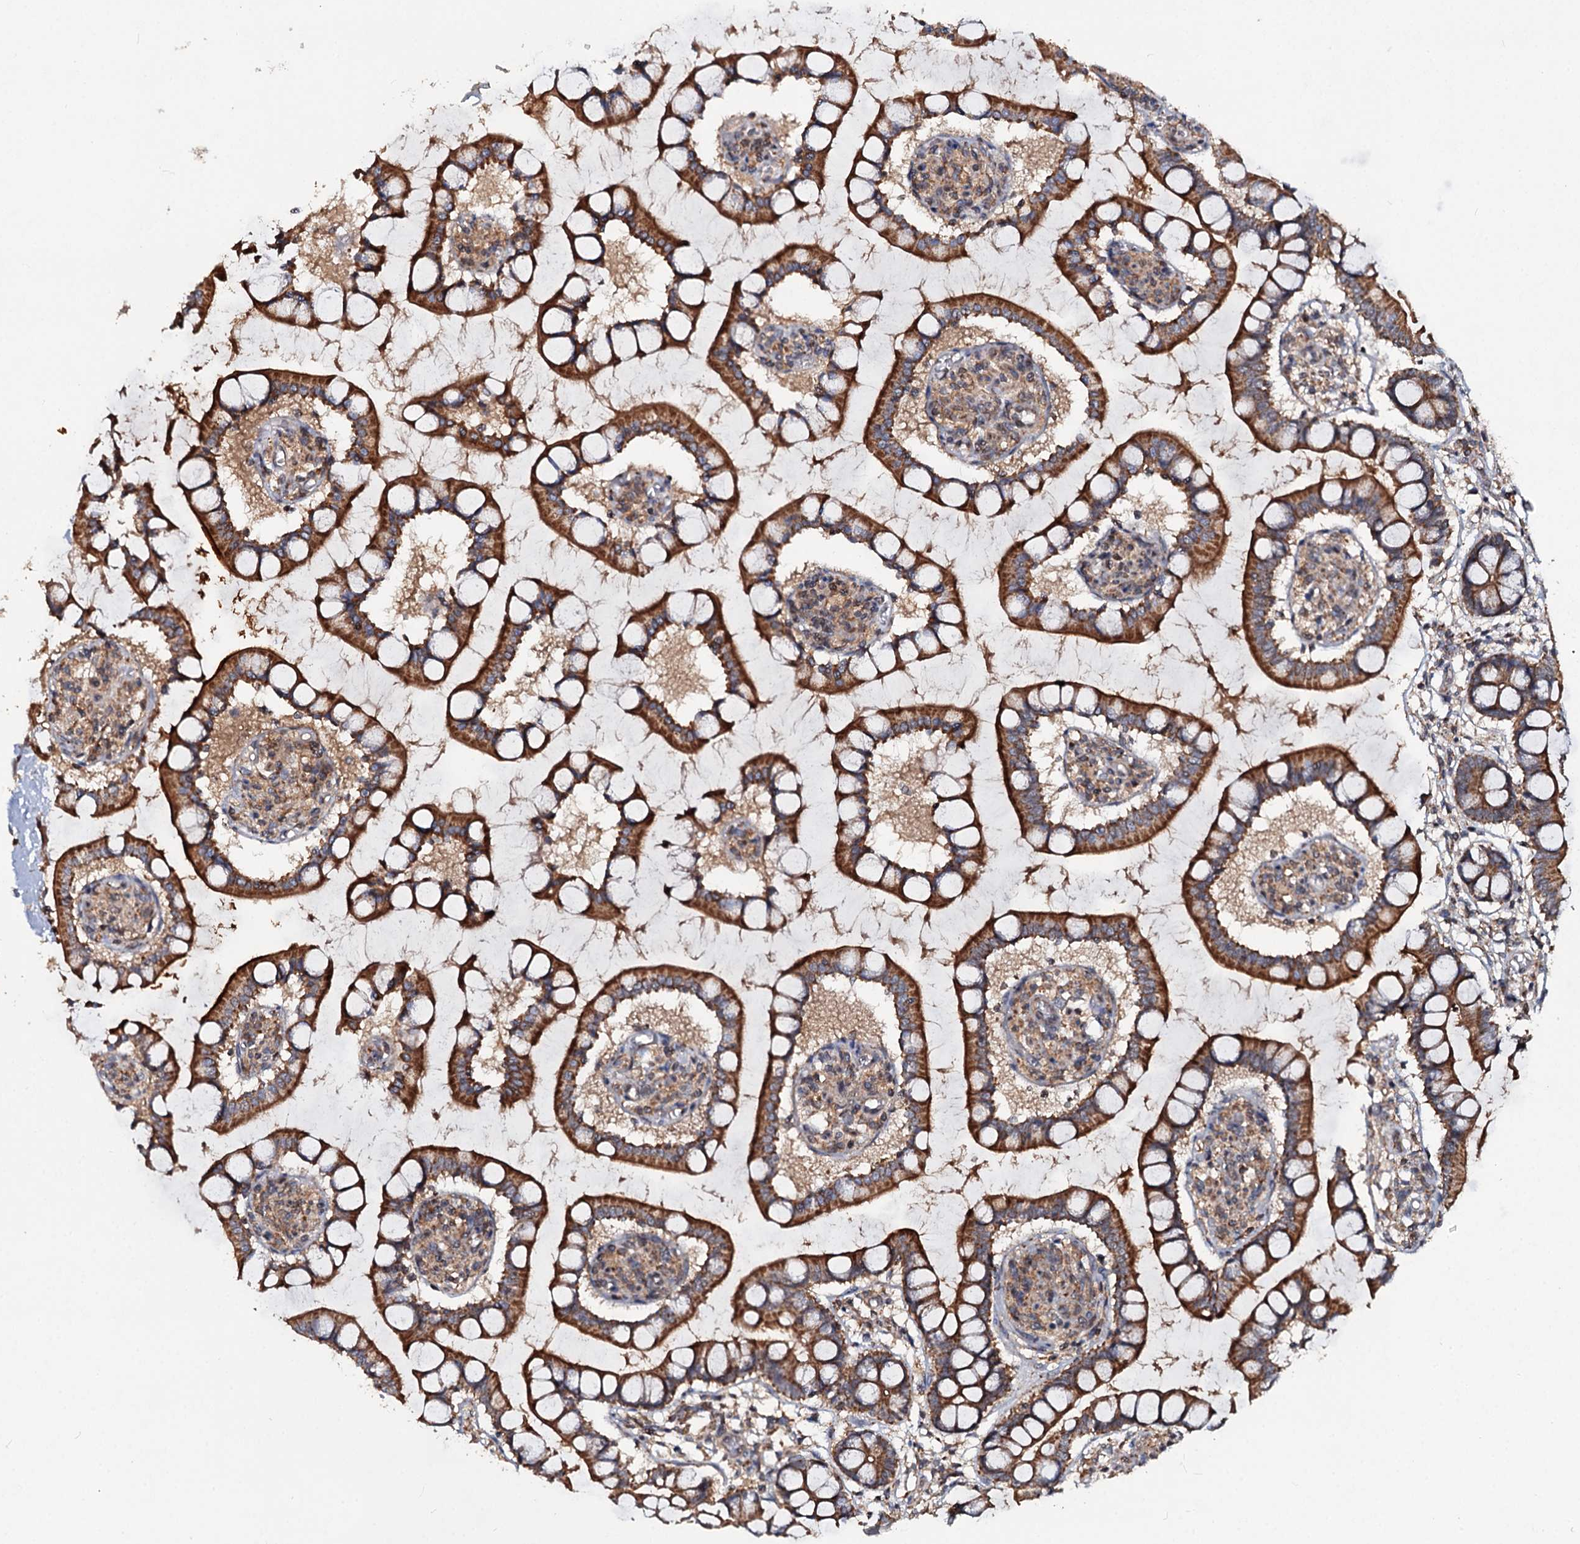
{"staining": {"intensity": "strong", "quantity": ">75%", "location": "cytoplasmic/membranous"}, "tissue": "small intestine", "cell_type": "Glandular cells", "image_type": "normal", "snomed": [{"axis": "morphology", "description": "Normal tissue, NOS"}, {"axis": "topography", "description": "Small intestine"}], "caption": "This image demonstrates immunohistochemistry staining of benign human small intestine, with high strong cytoplasmic/membranous expression in approximately >75% of glandular cells.", "gene": "CEP76", "patient": {"sex": "male", "age": 52}}